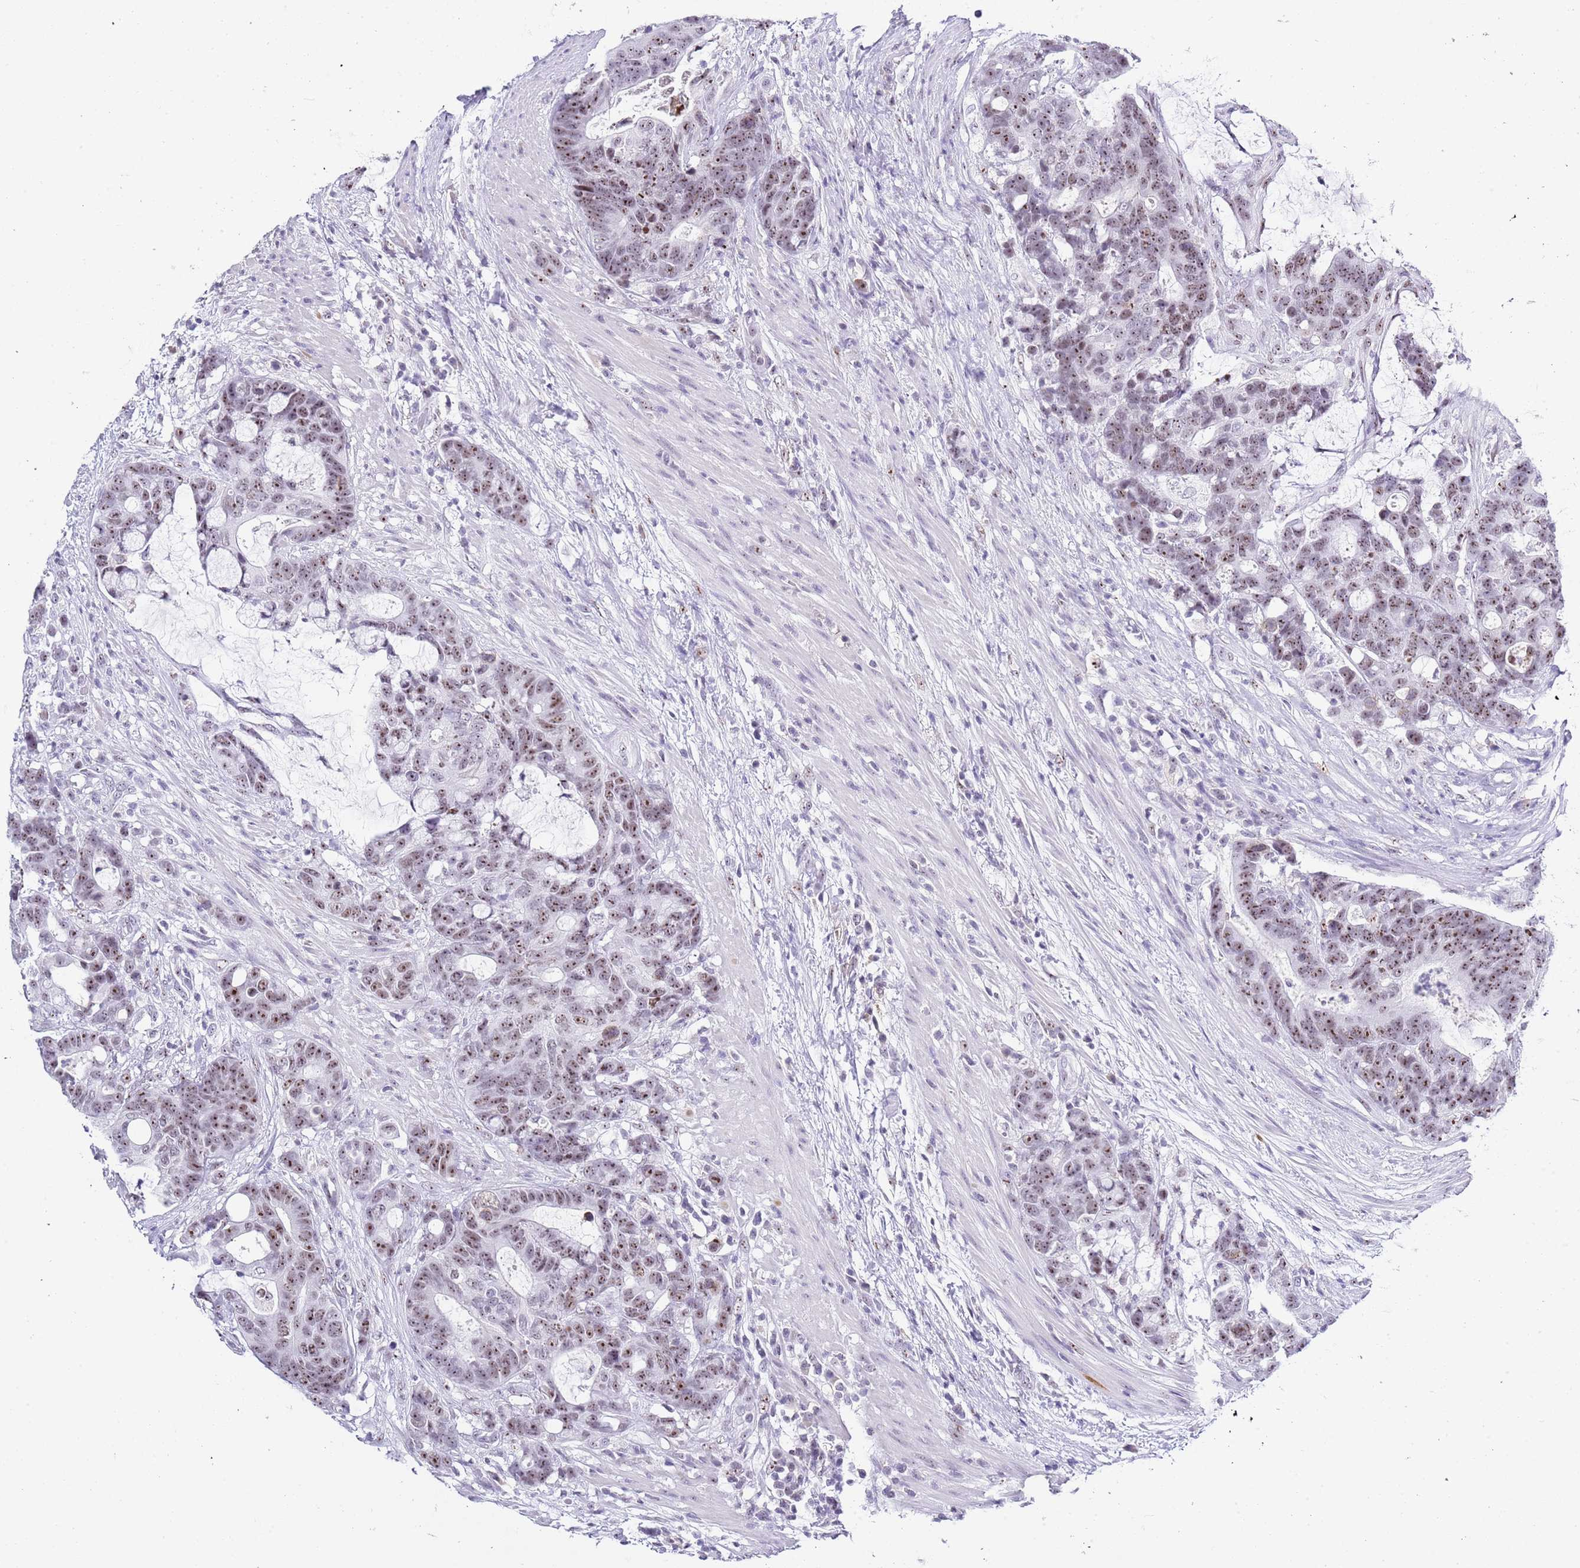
{"staining": {"intensity": "moderate", "quantity": ">75%", "location": "nuclear"}, "tissue": "colorectal cancer", "cell_type": "Tumor cells", "image_type": "cancer", "snomed": [{"axis": "morphology", "description": "Adenocarcinoma, NOS"}, {"axis": "topography", "description": "Colon"}], "caption": "High-power microscopy captured an immunohistochemistry (IHC) micrograph of adenocarcinoma (colorectal), revealing moderate nuclear expression in approximately >75% of tumor cells. (DAB (3,3'-diaminobenzidine) IHC with brightfield microscopy, high magnification).", "gene": "NOP56", "patient": {"sex": "female", "age": 82}}